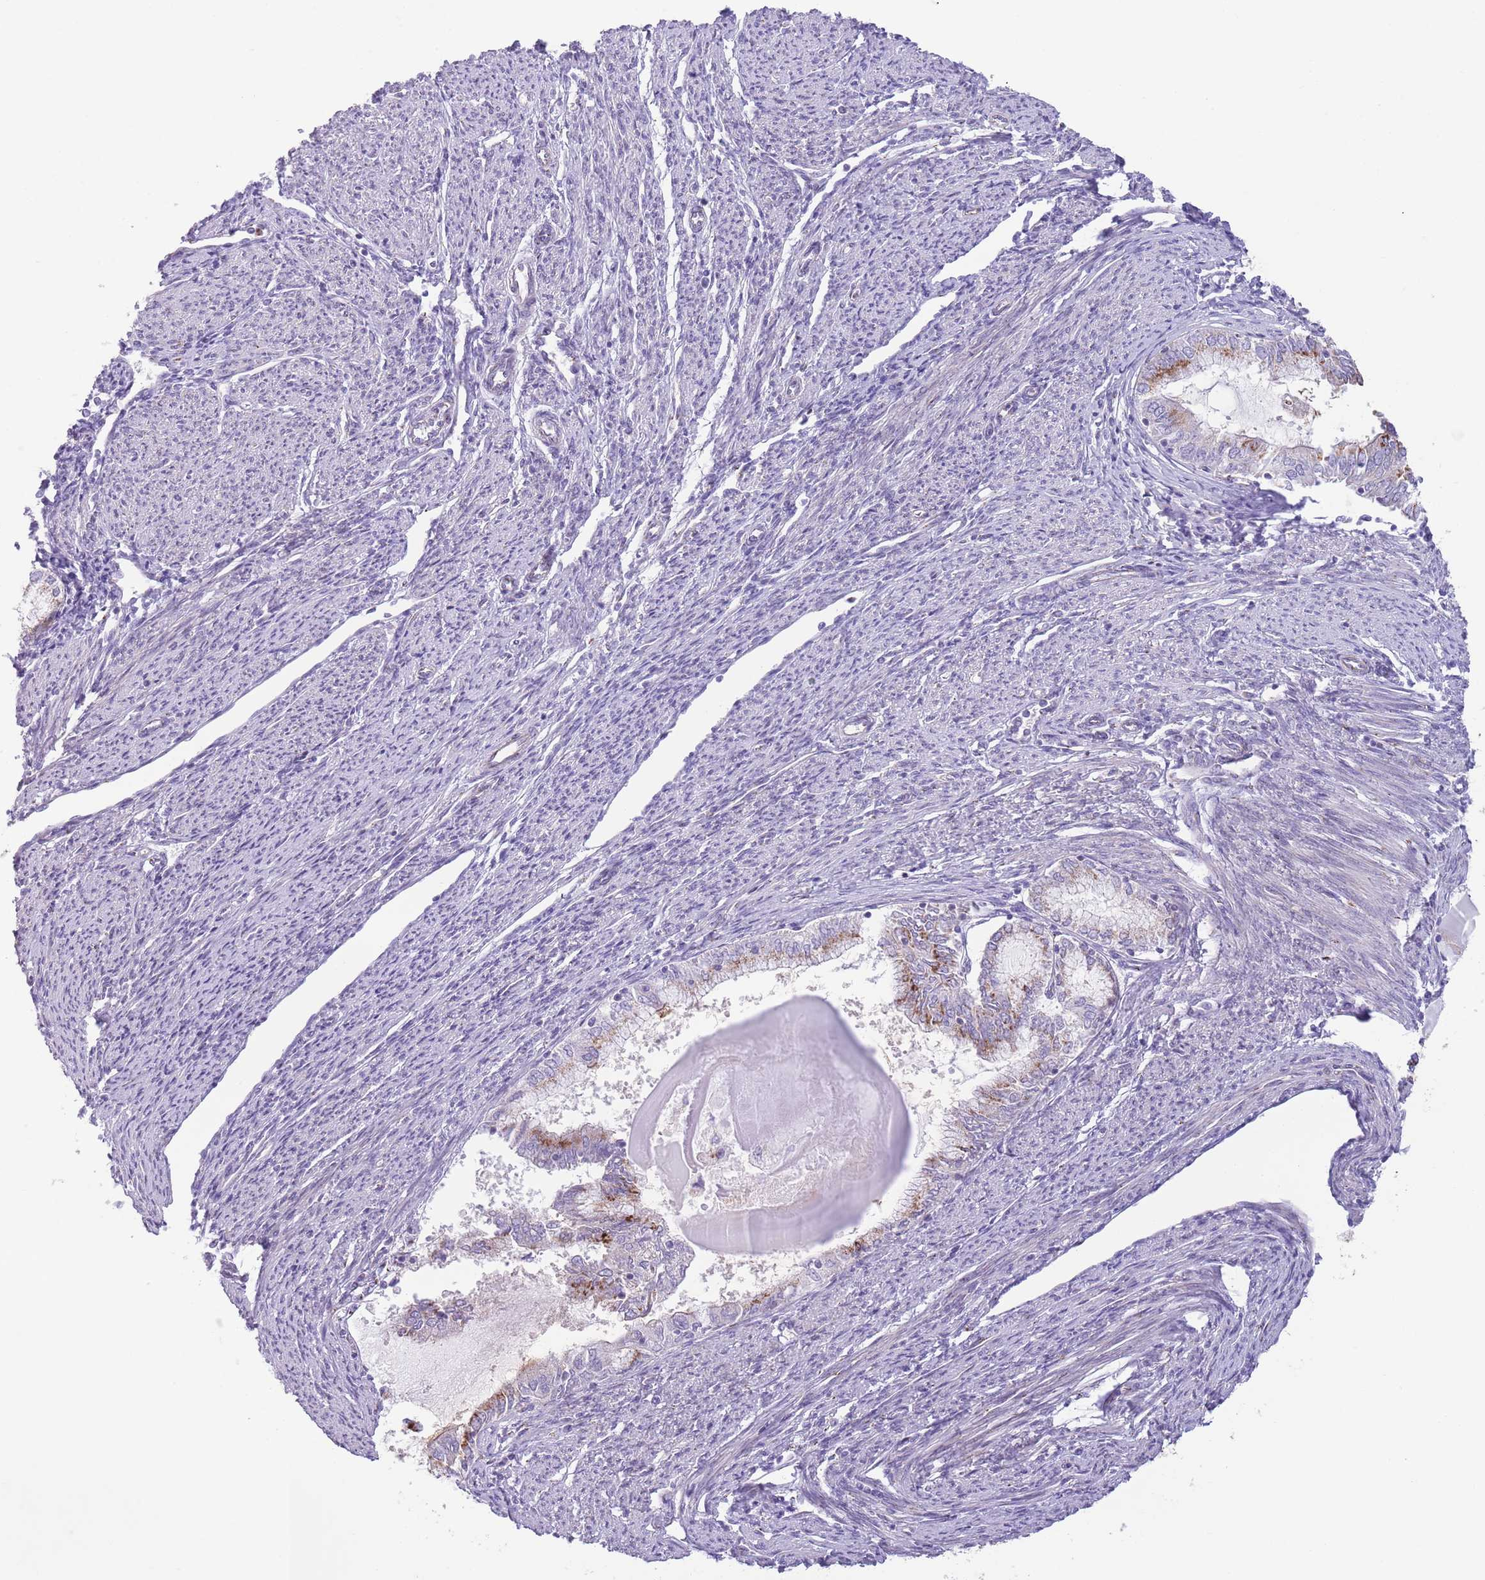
{"staining": {"intensity": "strong", "quantity": "25%-75%", "location": "cytoplasmic/membranous"}, "tissue": "endometrial cancer", "cell_type": "Tumor cells", "image_type": "cancer", "snomed": [{"axis": "morphology", "description": "Adenocarcinoma, NOS"}, {"axis": "topography", "description": "Endometrium"}], "caption": "Endometrial adenocarcinoma tissue reveals strong cytoplasmic/membranous positivity in approximately 25%-75% of tumor cells, visualized by immunohistochemistry.", "gene": "C20orf96", "patient": {"sex": "female", "age": 79}}